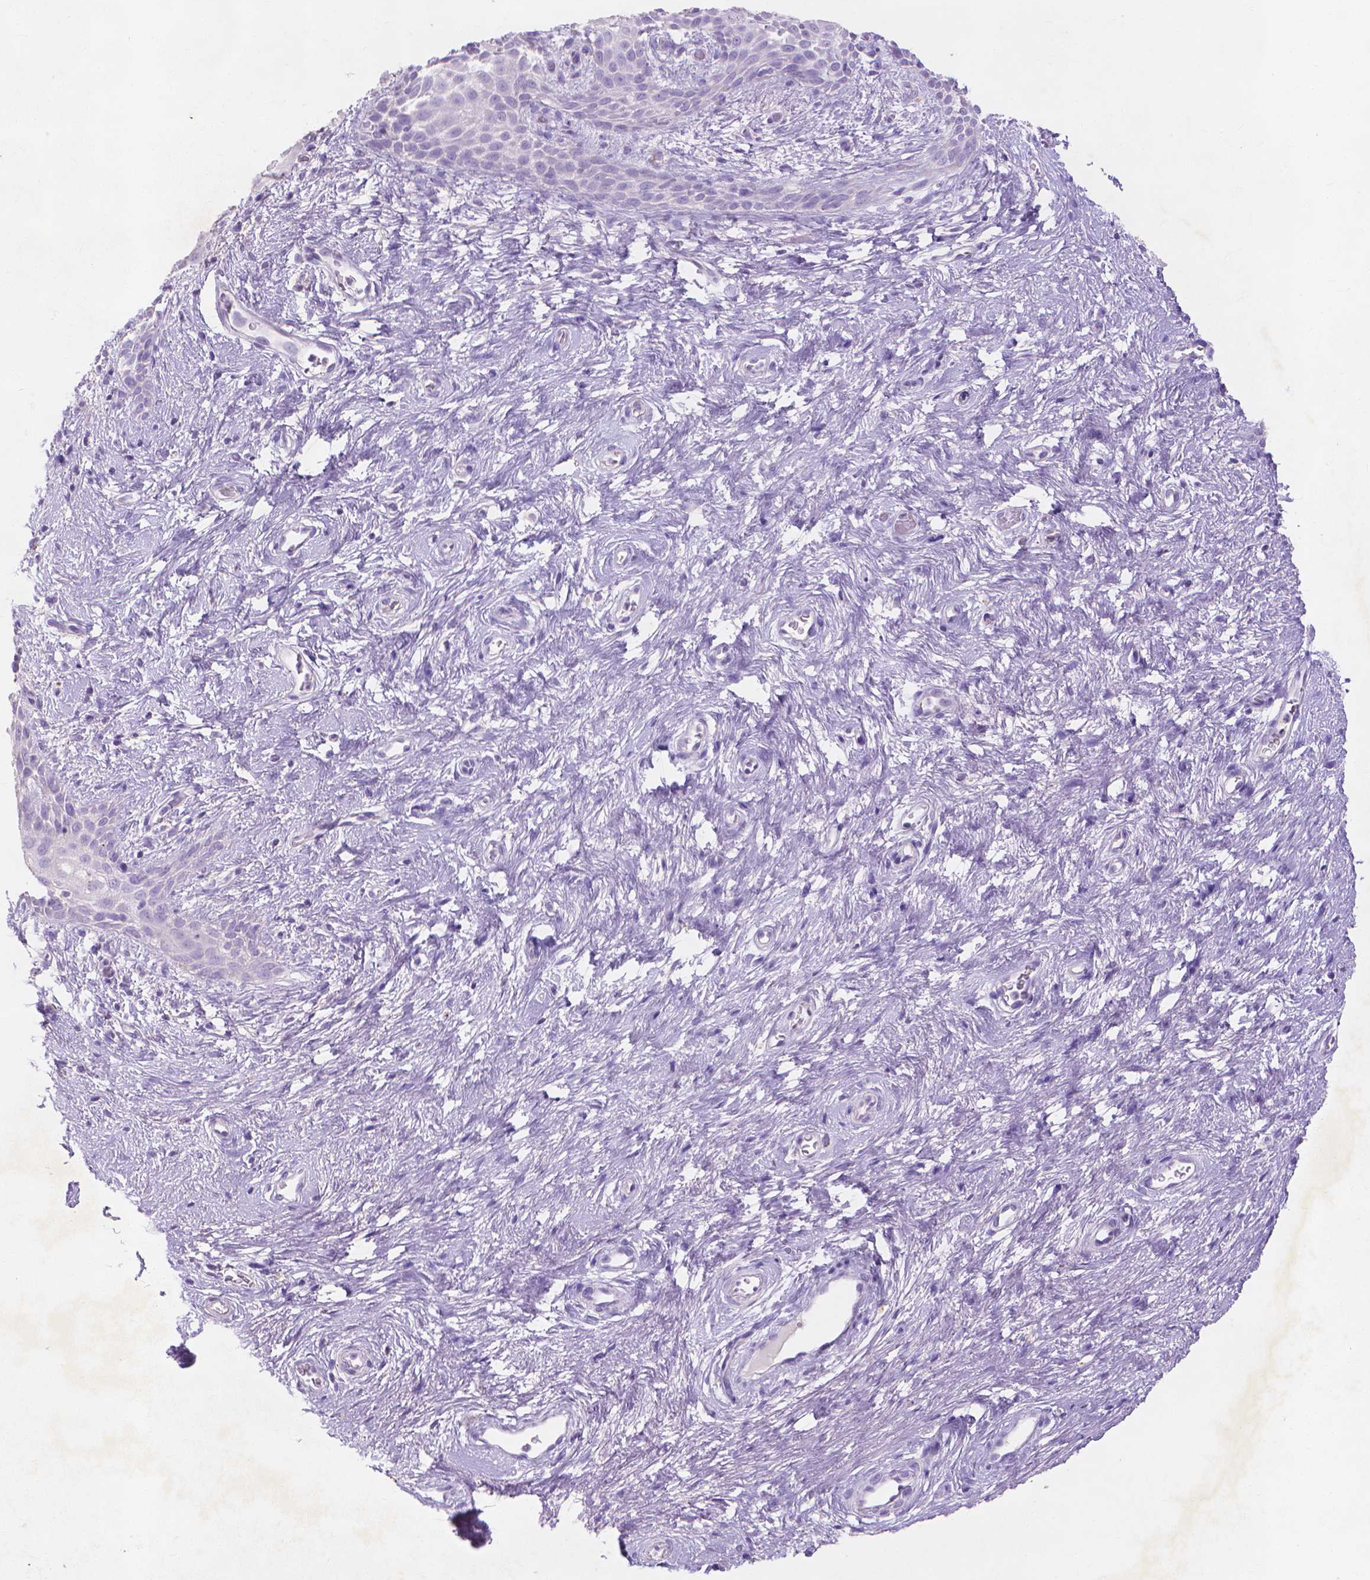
{"staining": {"intensity": "weak", "quantity": "<25%", "location": "cytoplasmic/membranous"}, "tissue": "skin", "cell_type": "Epidermal cells", "image_type": "normal", "snomed": [{"axis": "morphology", "description": "Normal tissue, NOS"}, {"axis": "topography", "description": "Anal"}], "caption": "This is a image of immunohistochemistry (IHC) staining of unremarkable skin, which shows no expression in epidermal cells. Brightfield microscopy of immunohistochemistry stained with DAB (brown) and hematoxylin (blue), captured at high magnification.", "gene": "MMP11", "patient": {"sex": "female", "age": 46}}